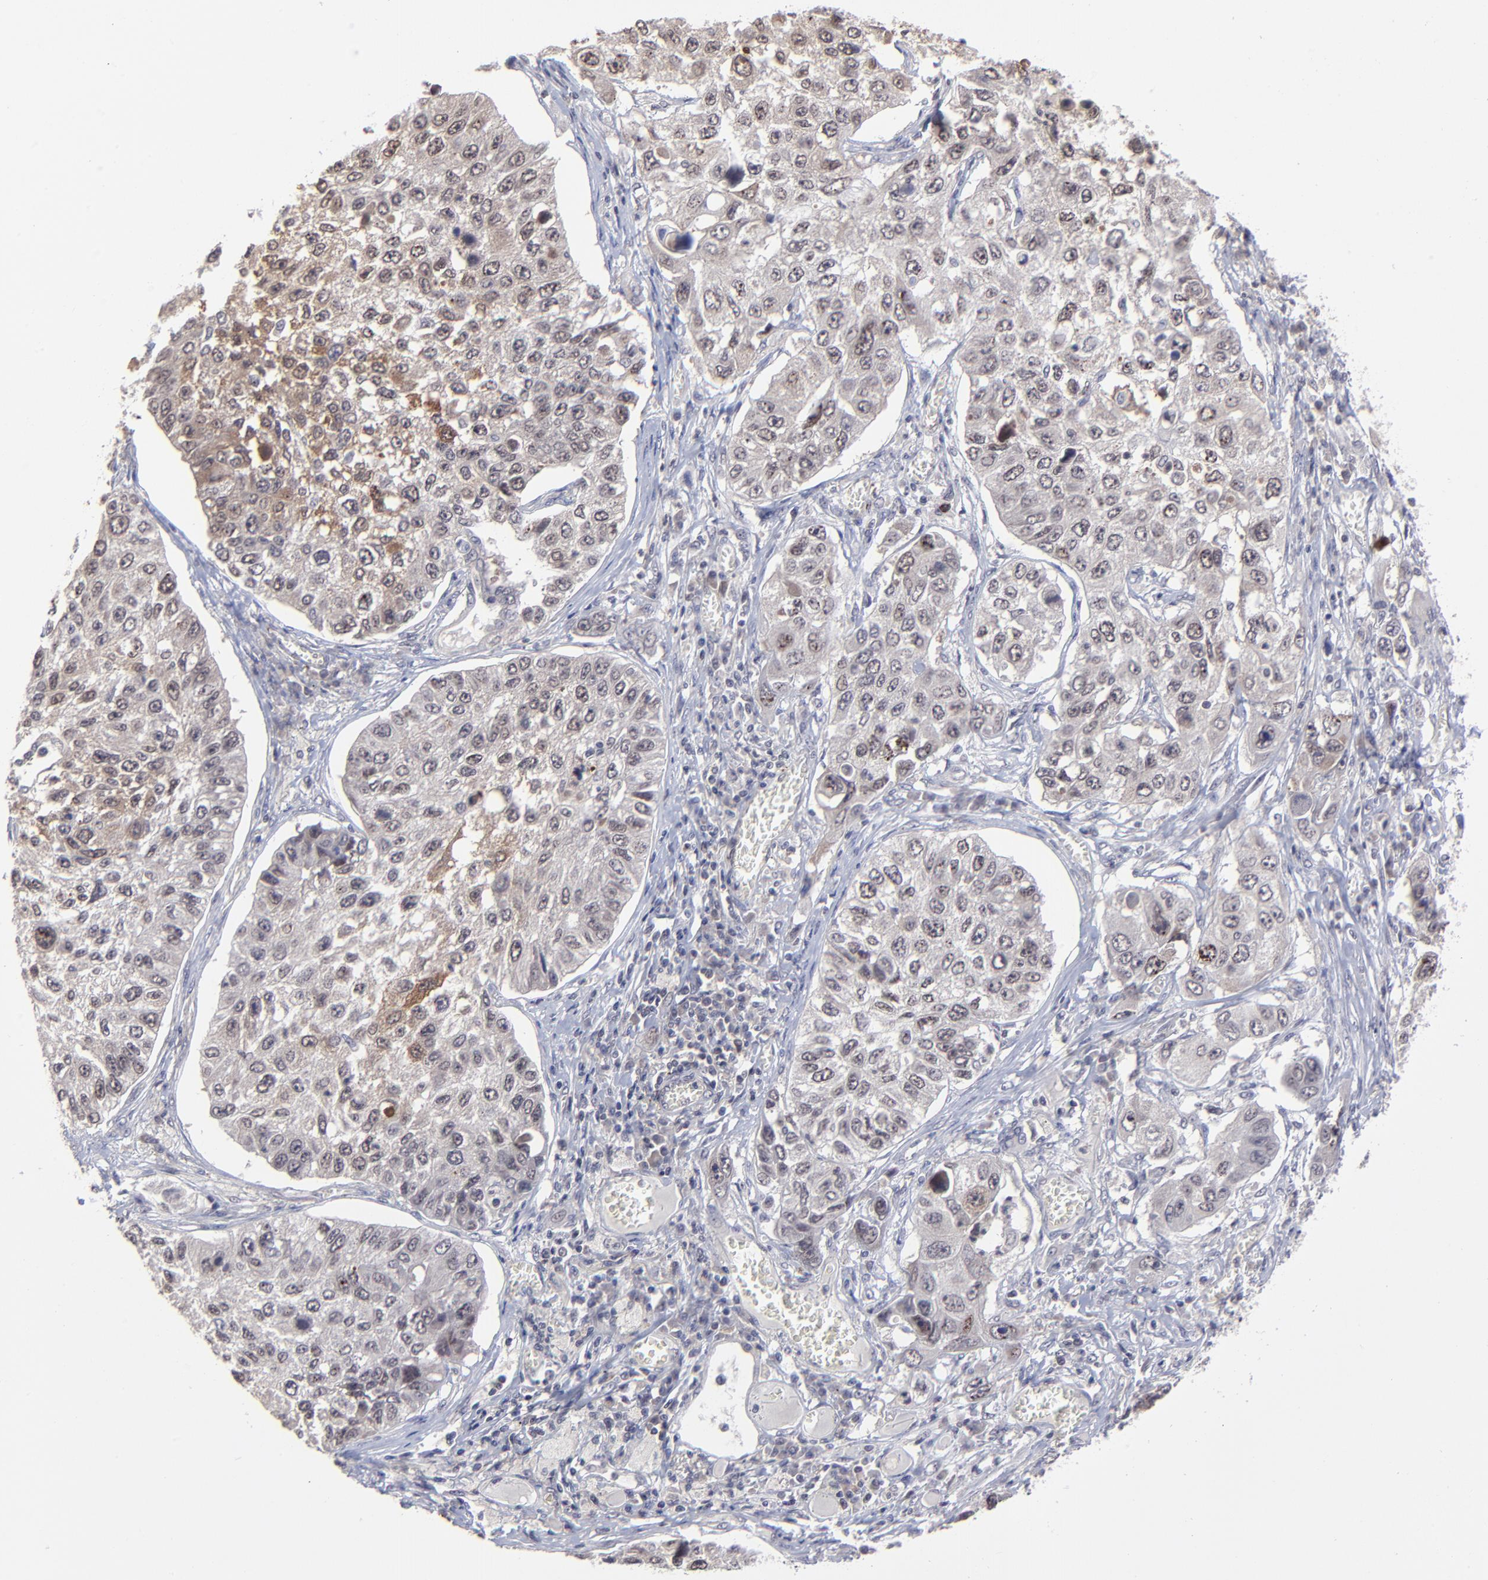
{"staining": {"intensity": "weak", "quantity": "<25%", "location": "cytoplasmic/membranous"}, "tissue": "lung cancer", "cell_type": "Tumor cells", "image_type": "cancer", "snomed": [{"axis": "morphology", "description": "Squamous cell carcinoma, NOS"}, {"axis": "topography", "description": "Lung"}], "caption": "IHC histopathology image of neoplastic tissue: lung squamous cell carcinoma stained with DAB demonstrates no significant protein expression in tumor cells. (Brightfield microscopy of DAB (3,3'-diaminobenzidine) IHC at high magnification).", "gene": "ZNF419", "patient": {"sex": "male", "age": 71}}